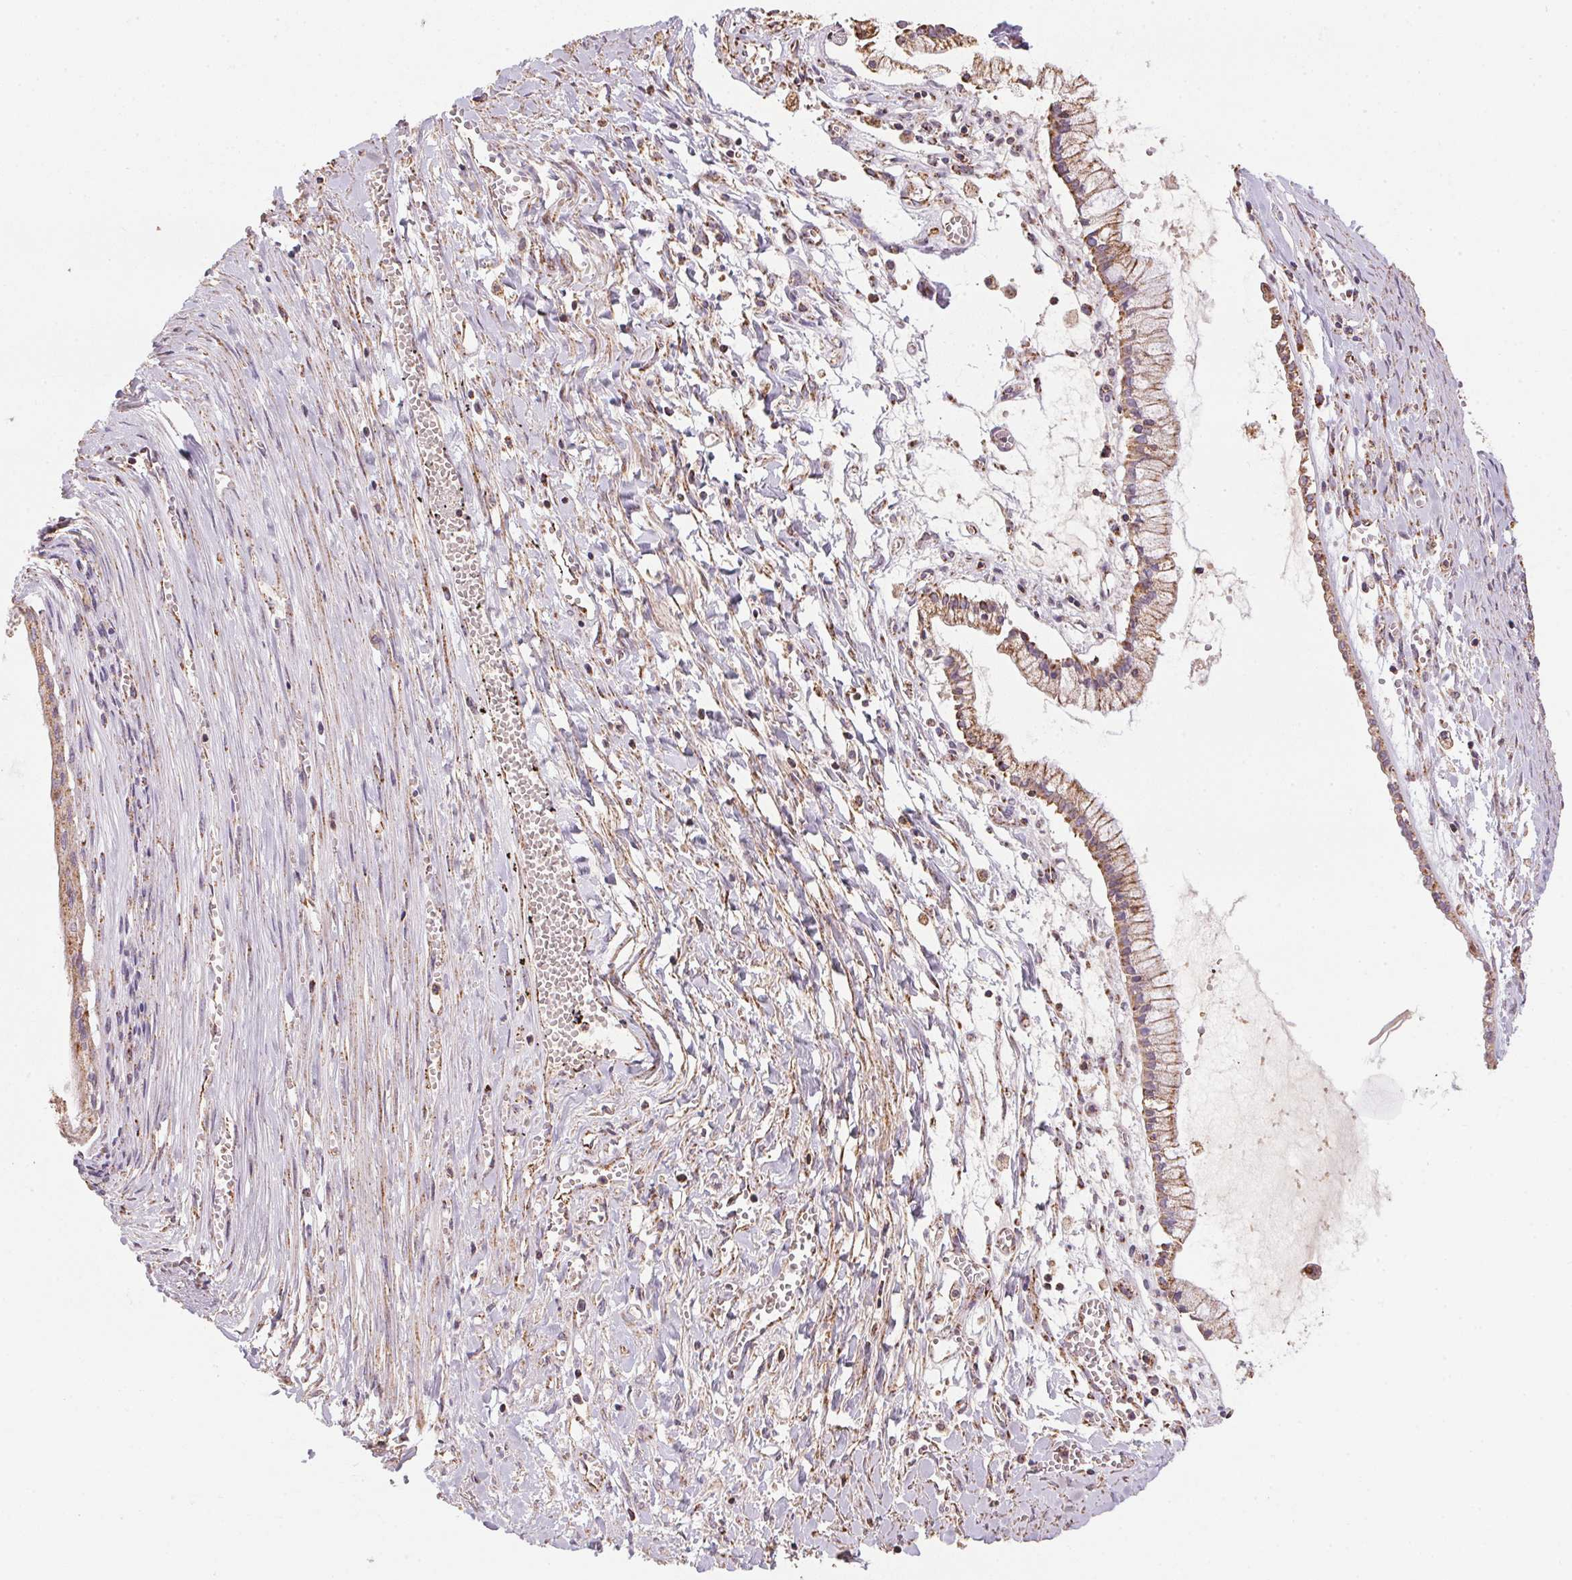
{"staining": {"intensity": "moderate", "quantity": ">75%", "location": "cytoplasmic/membranous"}, "tissue": "ovarian cancer", "cell_type": "Tumor cells", "image_type": "cancer", "snomed": [{"axis": "morphology", "description": "Cystadenocarcinoma, mucinous, NOS"}, {"axis": "topography", "description": "Ovary"}], "caption": "Immunohistochemical staining of human ovarian cancer (mucinous cystadenocarcinoma) reveals medium levels of moderate cytoplasmic/membranous expression in about >75% of tumor cells. (DAB (3,3'-diaminobenzidine) = brown stain, brightfield microscopy at high magnification).", "gene": "NDUFS2", "patient": {"sex": "female", "age": 67}}